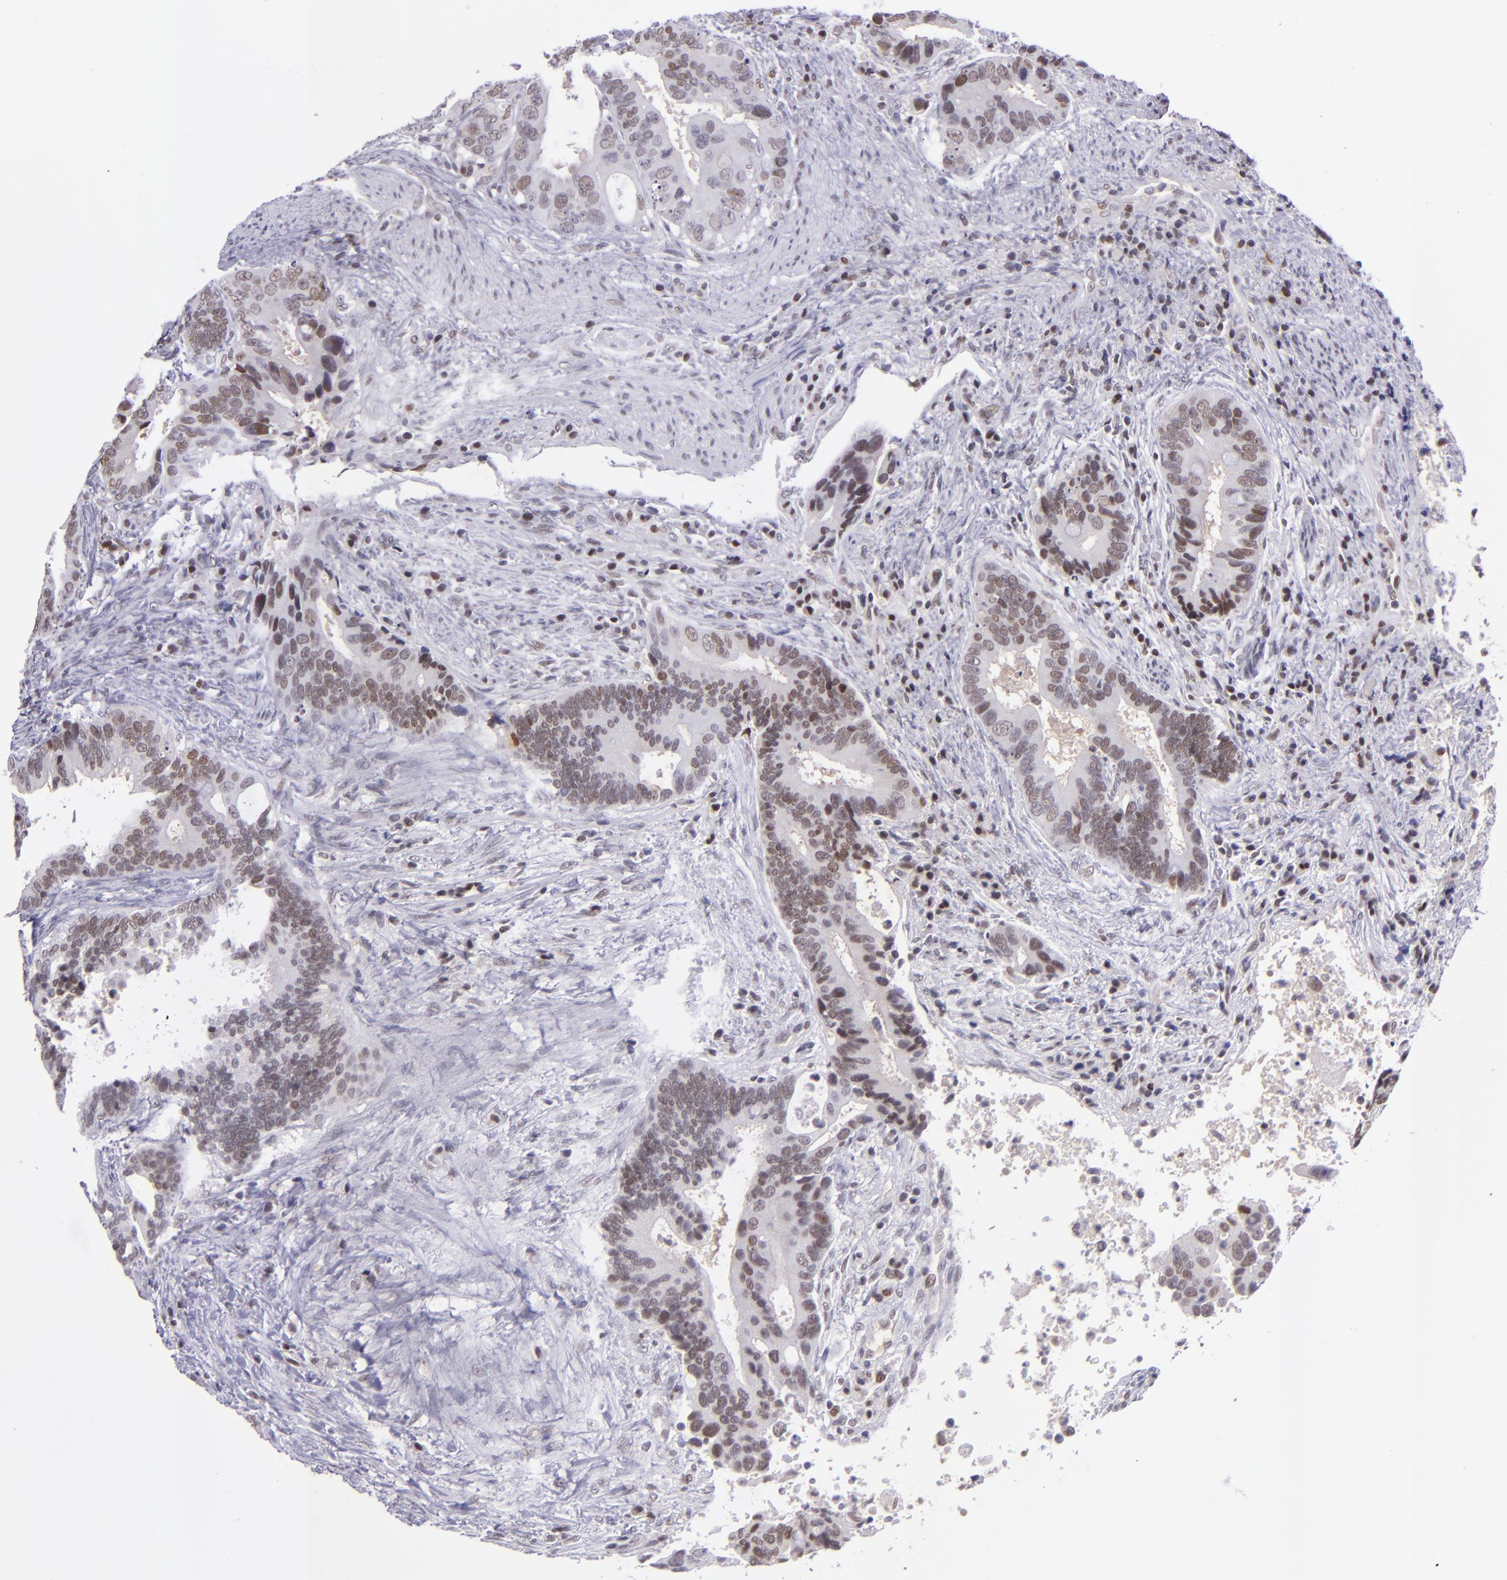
{"staining": {"intensity": "moderate", "quantity": ">75%", "location": "cytoplasmic/membranous,nuclear"}, "tissue": "colorectal cancer", "cell_type": "Tumor cells", "image_type": "cancer", "snomed": [{"axis": "morphology", "description": "Adenocarcinoma, NOS"}, {"axis": "topography", "description": "Rectum"}], "caption": "The image exhibits staining of colorectal adenocarcinoma, revealing moderate cytoplasmic/membranous and nuclear protein positivity (brown color) within tumor cells. (DAB = brown stain, brightfield microscopy at high magnification).", "gene": "BAG1", "patient": {"sex": "female", "age": 67}}